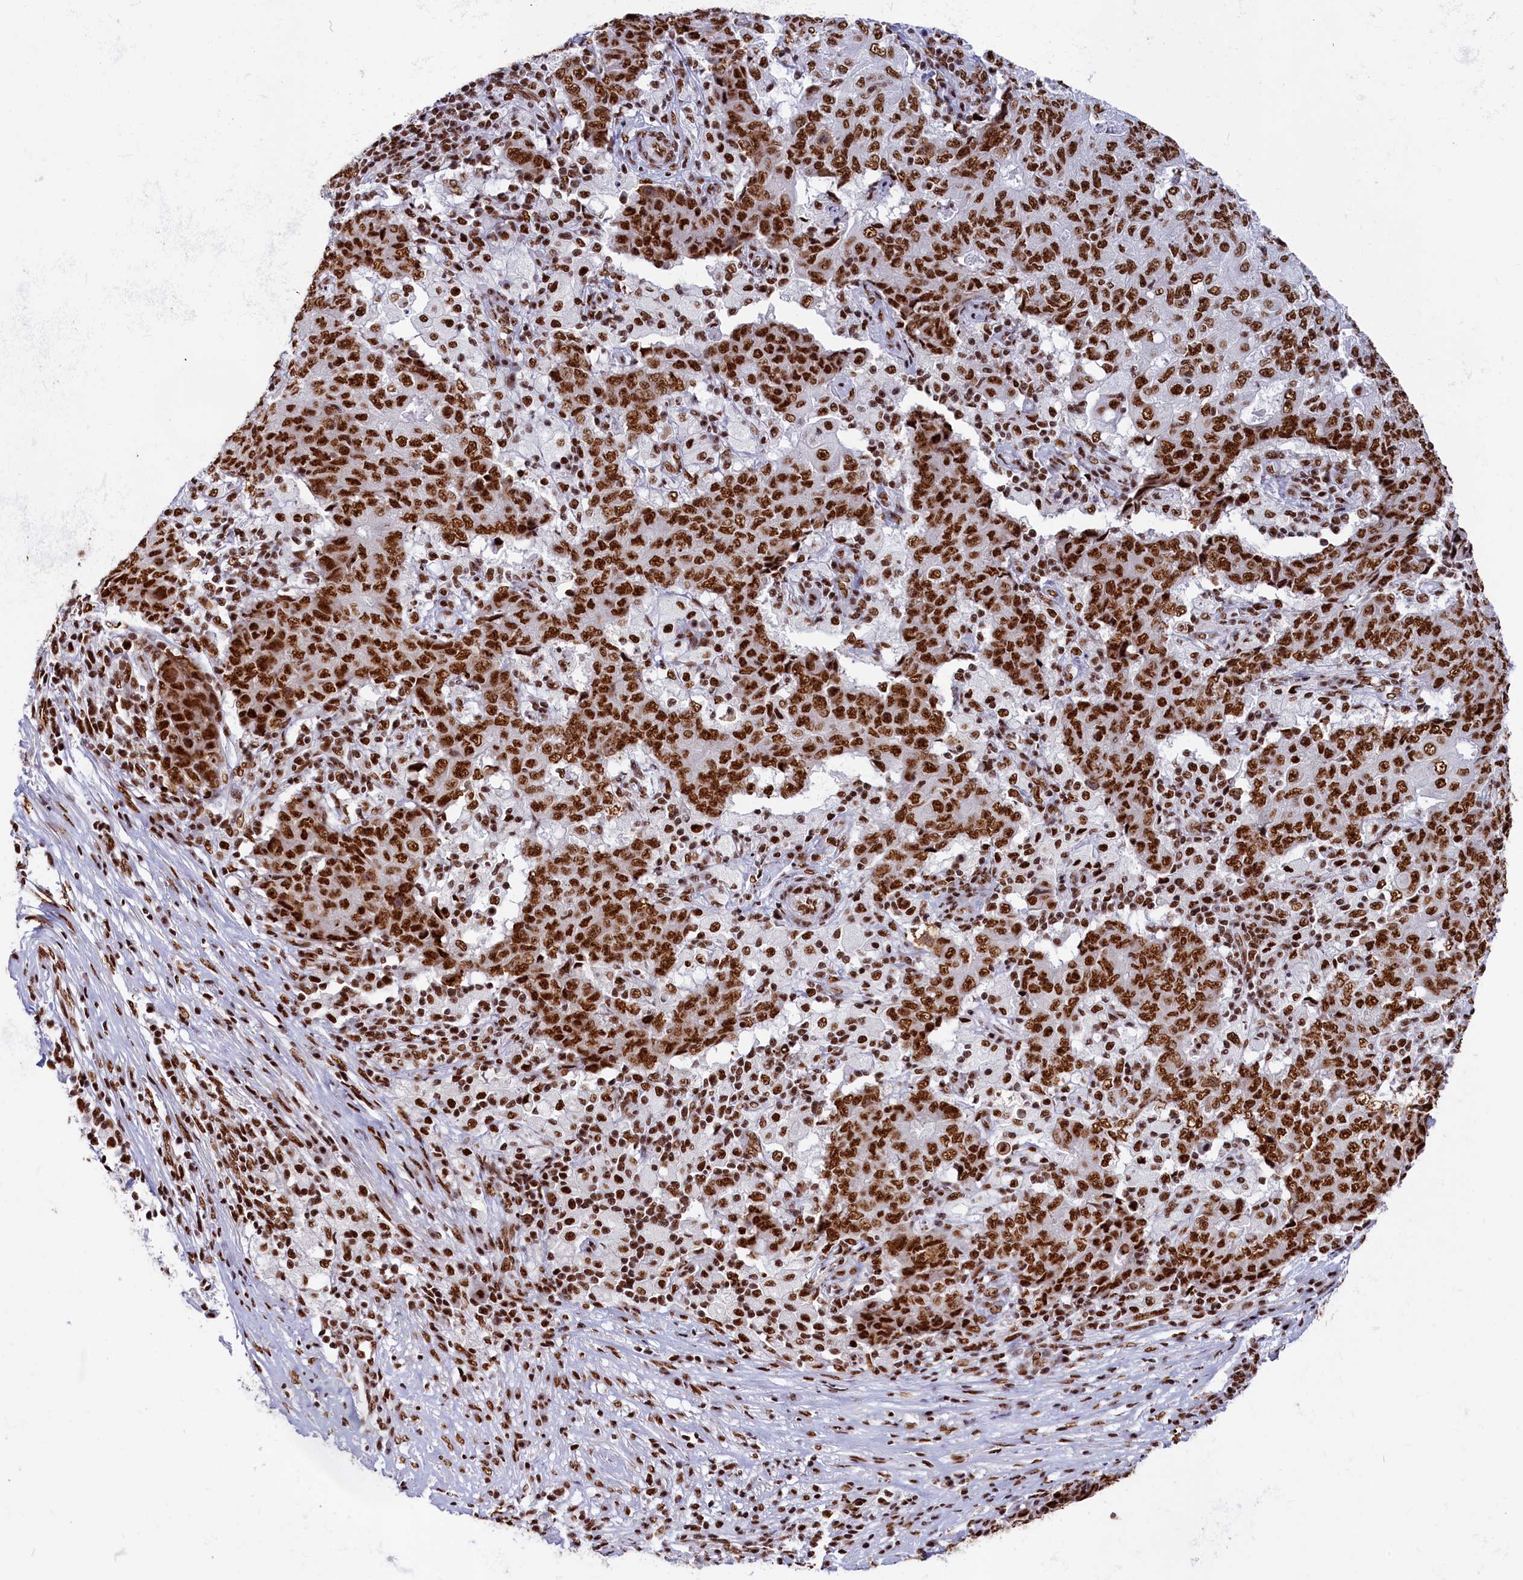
{"staining": {"intensity": "strong", "quantity": ">75%", "location": "nuclear"}, "tissue": "ovarian cancer", "cell_type": "Tumor cells", "image_type": "cancer", "snomed": [{"axis": "morphology", "description": "Carcinoma, endometroid"}, {"axis": "topography", "description": "Ovary"}], "caption": "High-magnification brightfield microscopy of ovarian cancer stained with DAB (brown) and counterstained with hematoxylin (blue). tumor cells exhibit strong nuclear expression is seen in approximately>75% of cells.", "gene": "SNRNP70", "patient": {"sex": "female", "age": 42}}